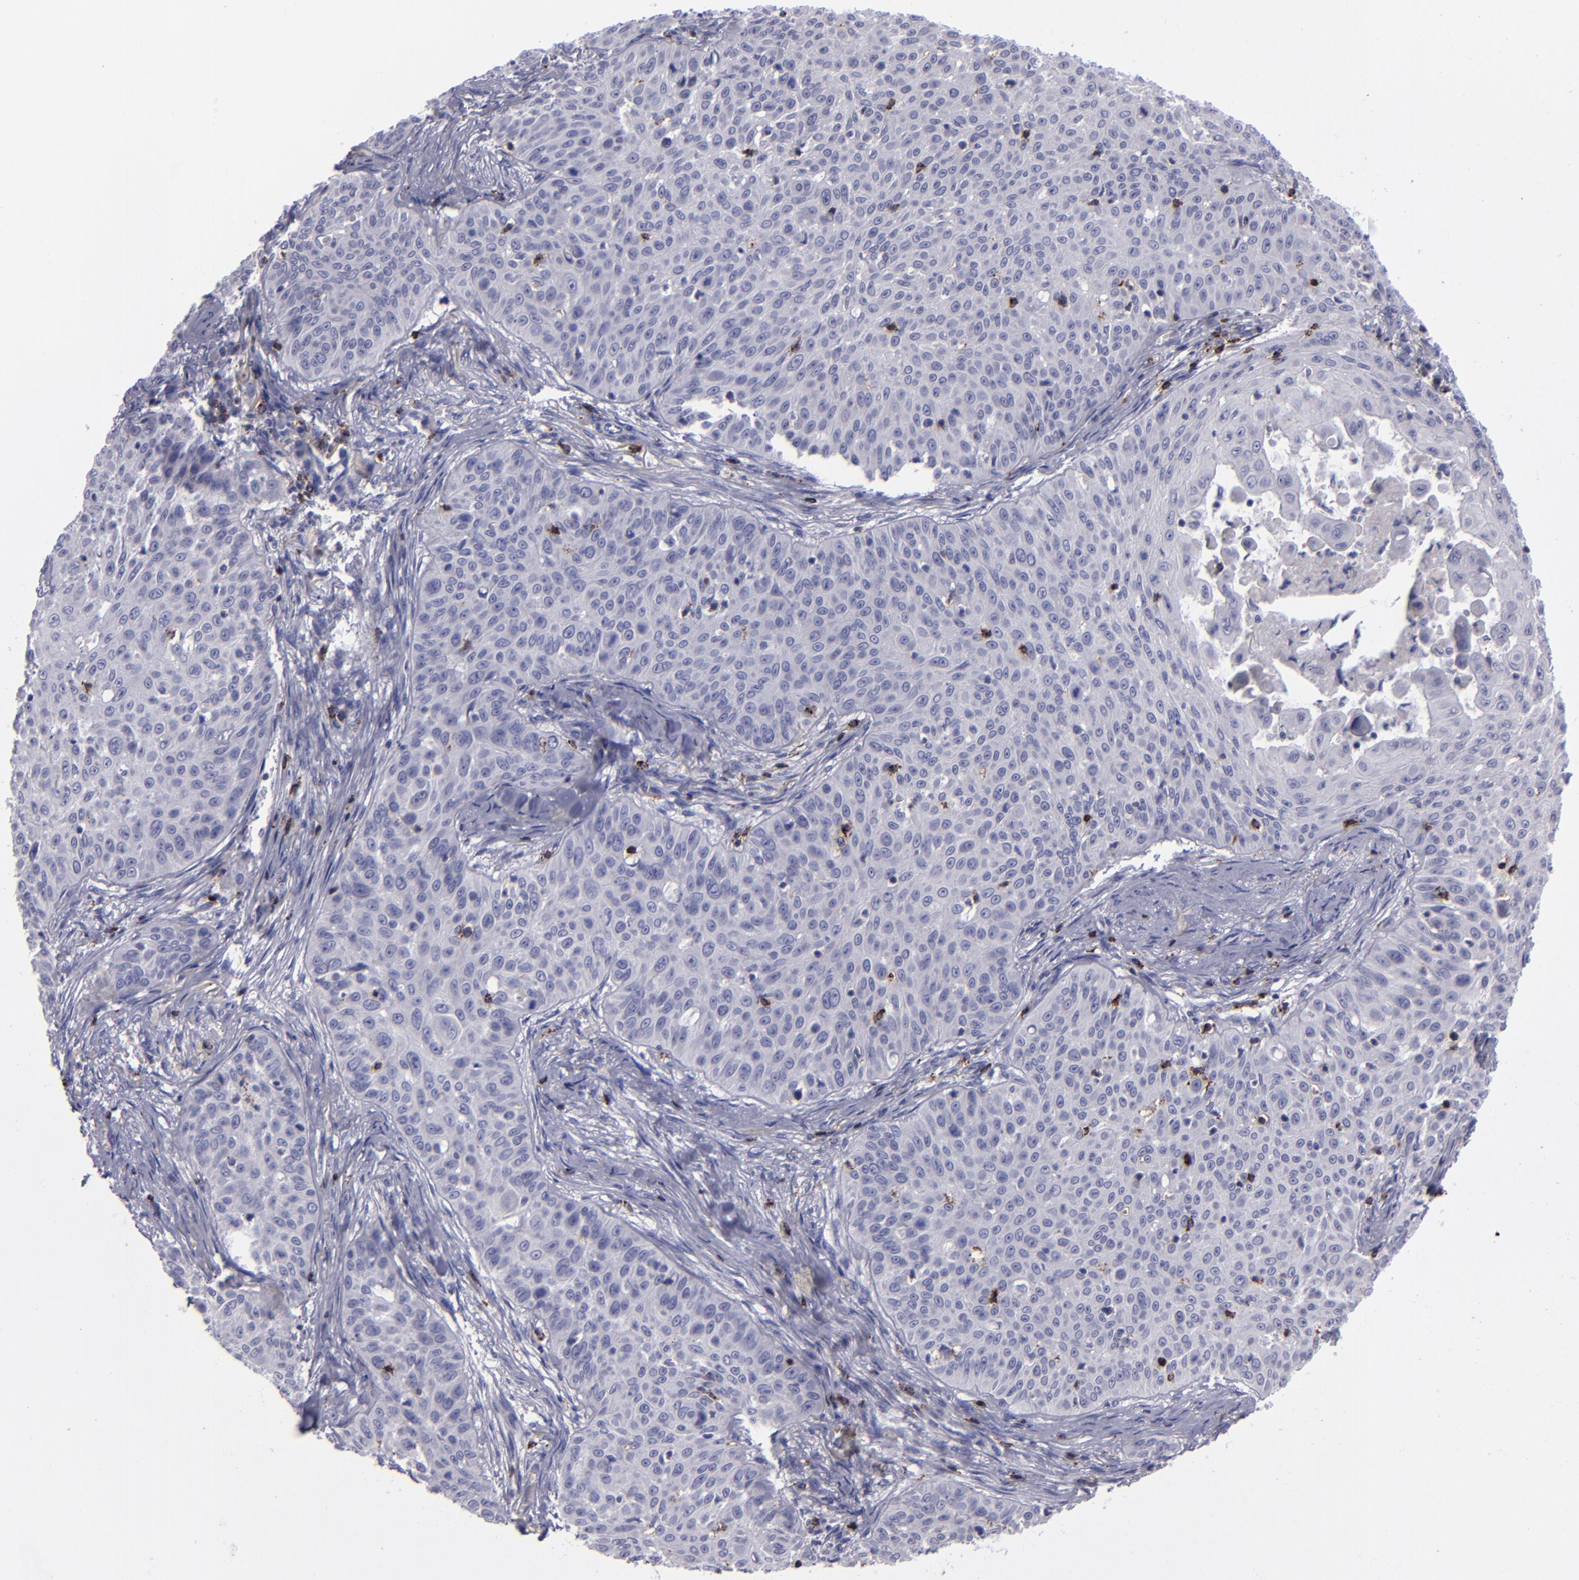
{"staining": {"intensity": "negative", "quantity": "none", "location": "none"}, "tissue": "skin cancer", "cell_type": "Tumor cells", "image_type": "cancer", "snomed": [{"axis": "morphology", "description": "Squamous cell carcinoma, NOS"}, {"axis": "topography", "description": "Skin"}], "caption": "DAB (3,3'-diaminobenzidine) immunohistochemical staining of squamous cell carcinoma (skin) shows no significant positivity in tumor cells. (DAB immunohistochemistry with hematoxylin counter stain).", "gene": "CD2", "patient": {"sex": "male", "age": 82}}